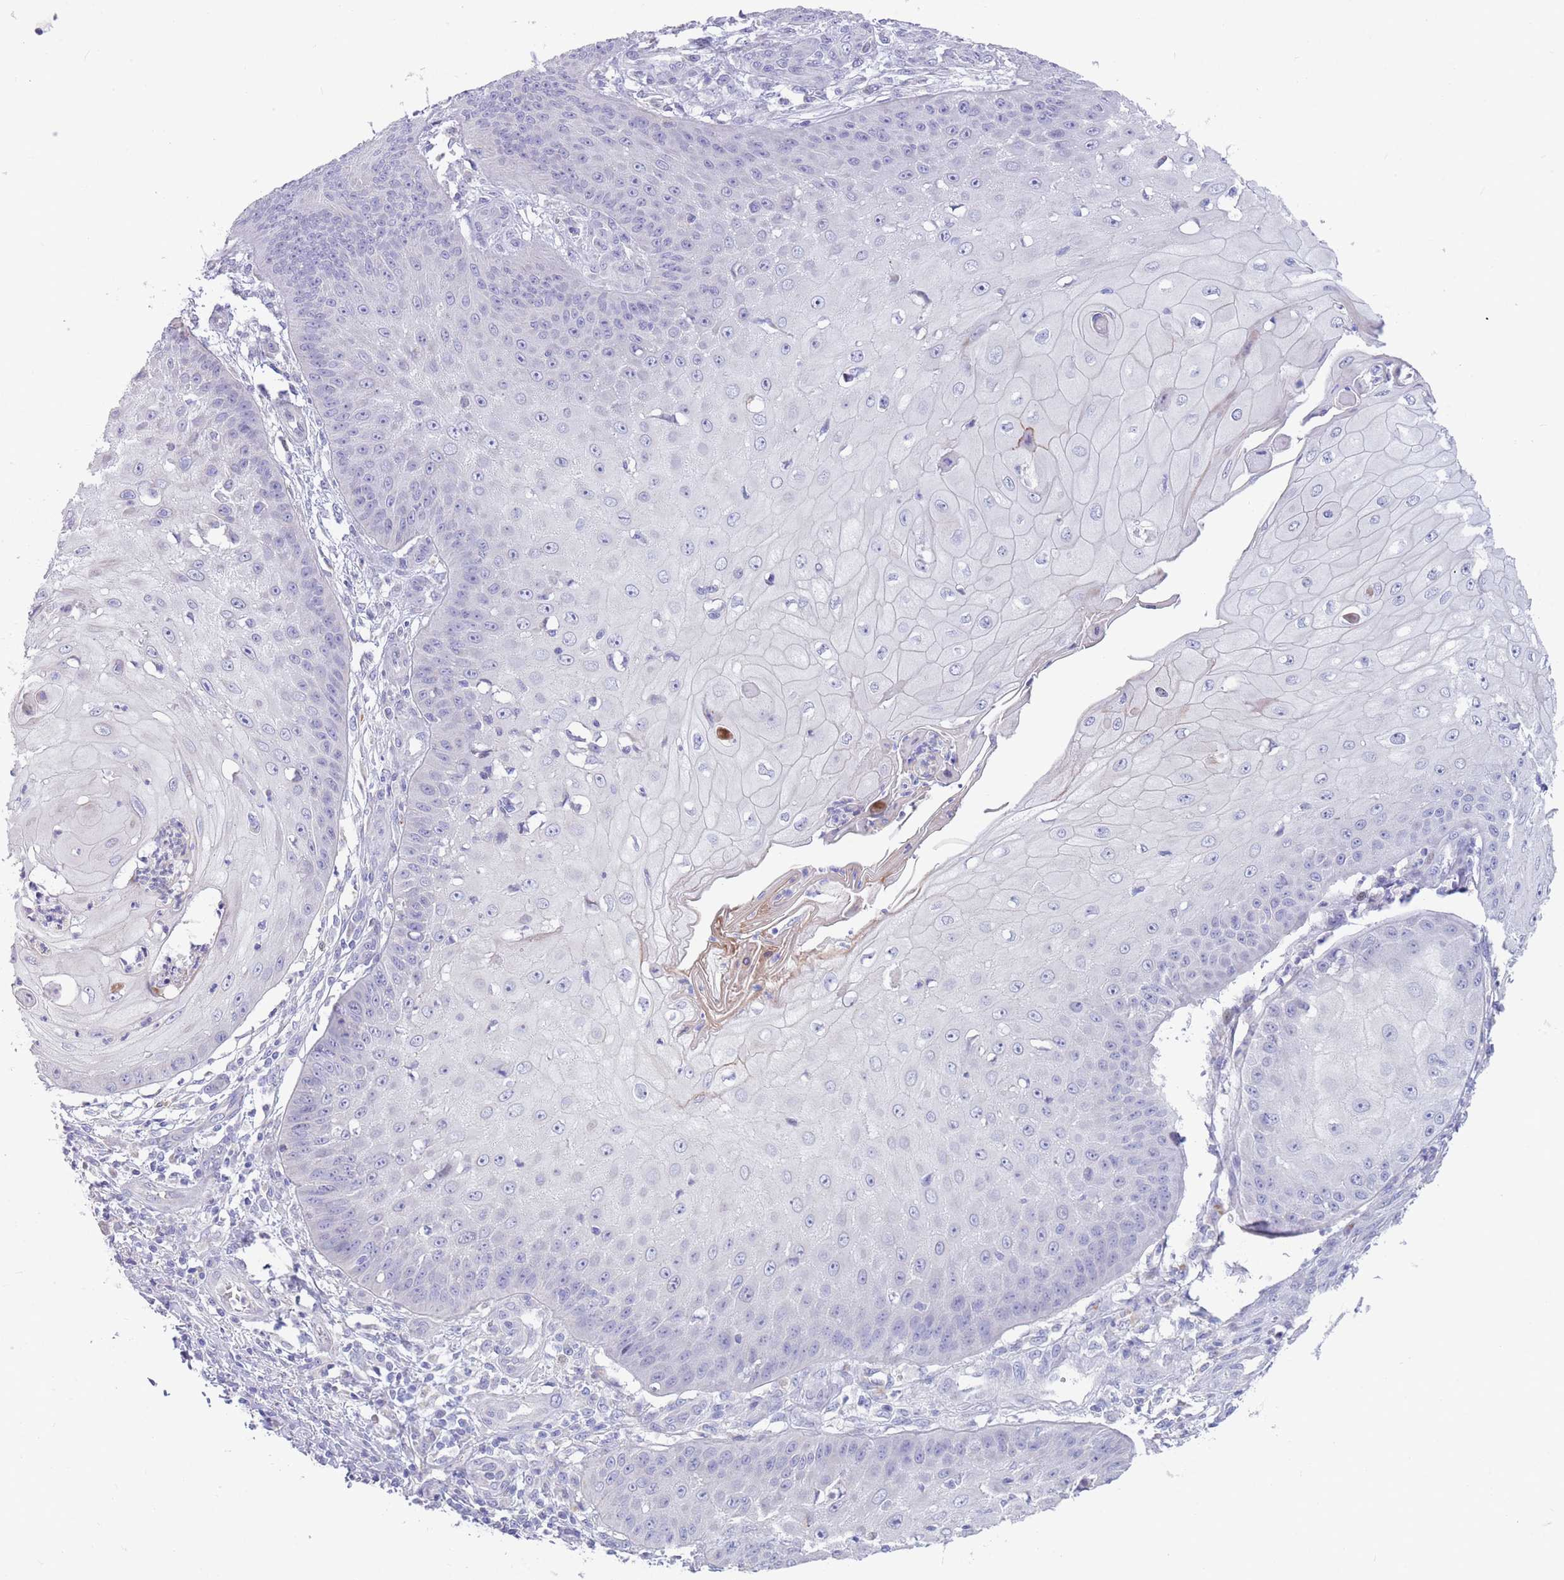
{"staining": {"intensity": "negative", "quantity": "none", "location": "none"}, "tissue": "skin cancer", "cell_type": "Tumor cells", "image_type": "cancer", "snomed": [{"axis": "morphology", "description": "Squamous cell carcinoma, NOS"}, {"axis": "topography", "description": "Skin"}], "caption": "Tumor cells show no significant positivity in skin cancer (squamous cell carcinoma).", "gene": "SHCBP1", "patient": {"sex": "male", "age": 70}}